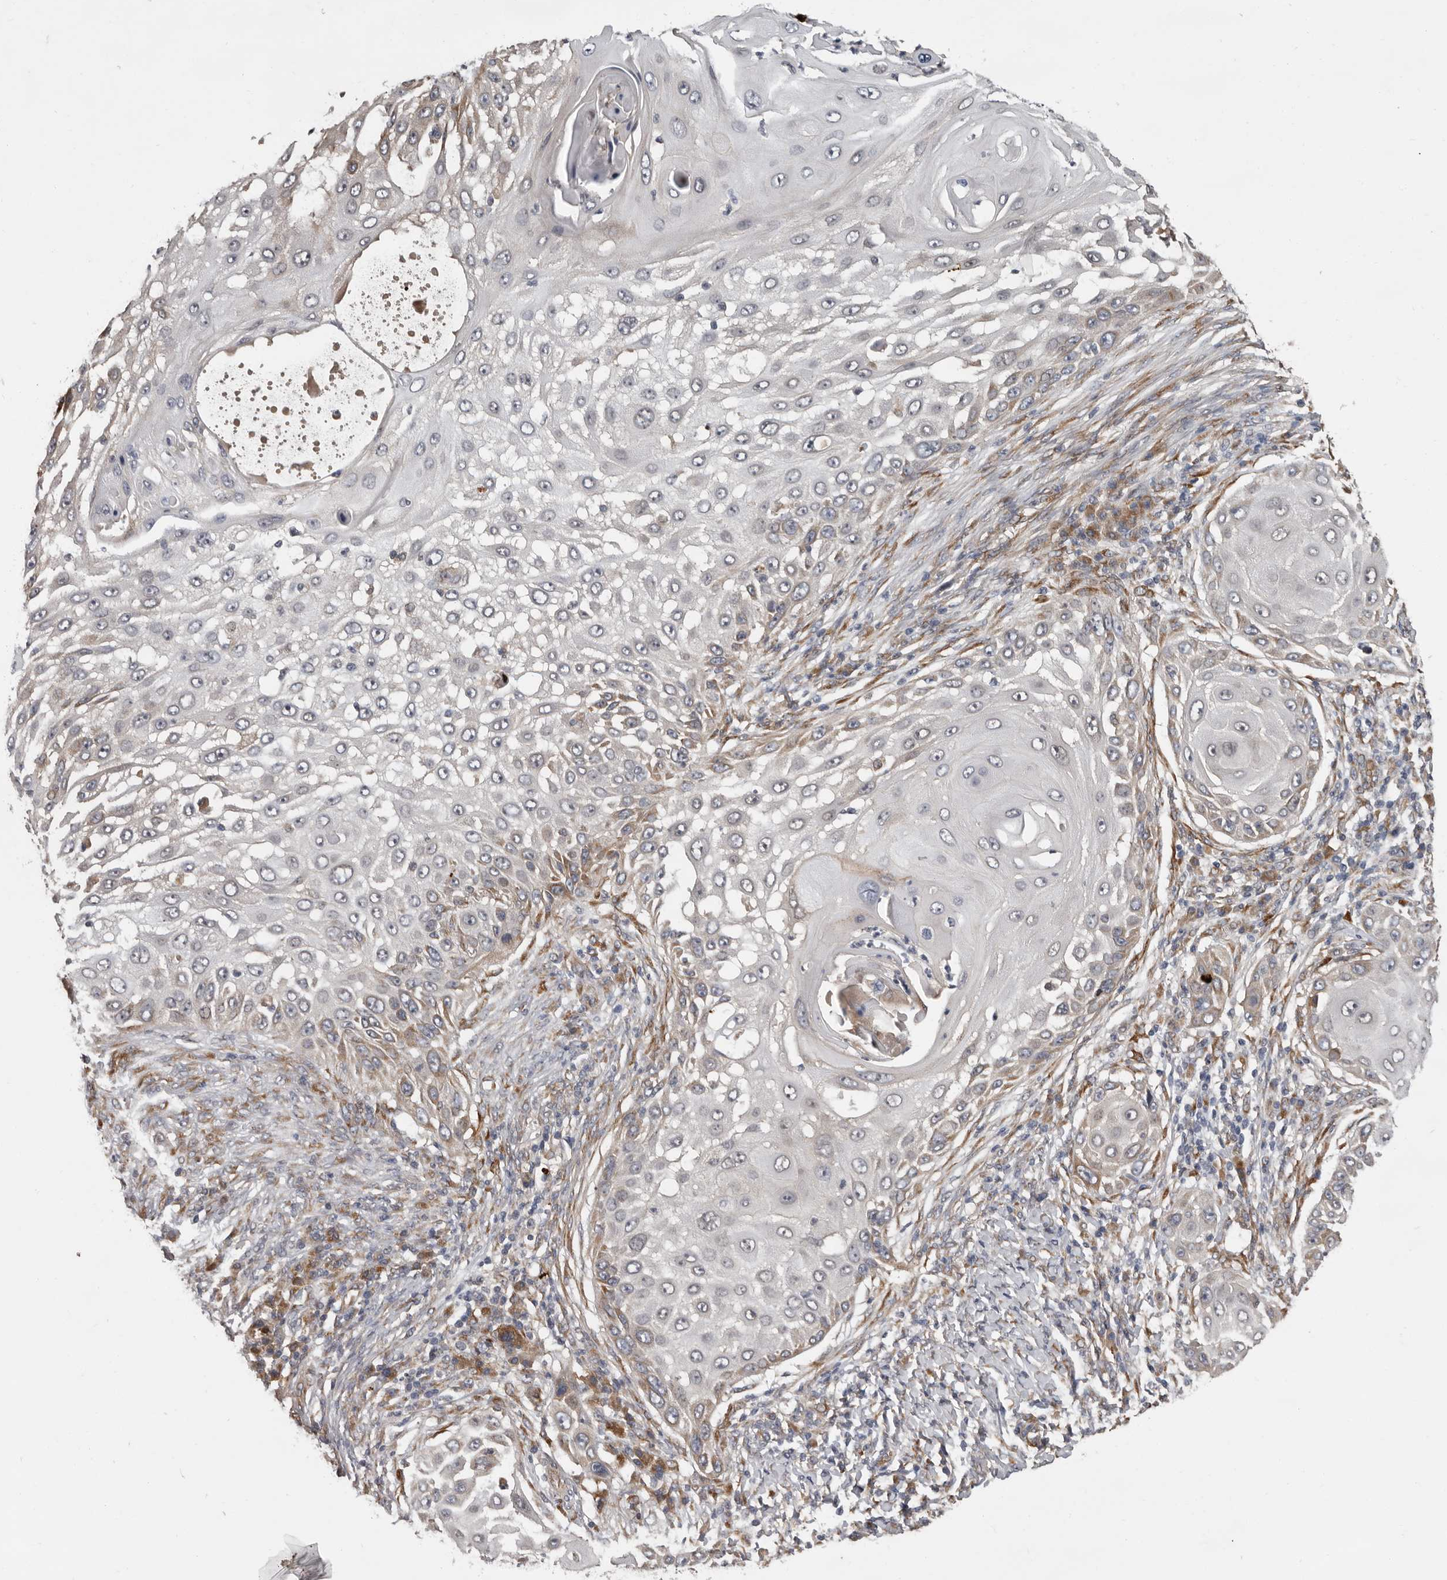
{"staining": {"intensity": "moderate", "quantity": "<25%", "location": "cytoplasmic/membranous"}, "tissue": "skin cancer", "cell_type": "Tumor cells", "image_type": "cancer", "snomed": [{"axis": "morphology", "description": "Squamous cell carcinoma, NOS"}, {"axis": "topography", "description": "Skin"}], "caption": "A low amount of moderate cytoplasmic/membranous positivity is seen in about <25% of tumor cells in skin squamous cell carcinoma tissue.", "gene": "MTF1", "patient": {"sex": "female", "age": 44}}